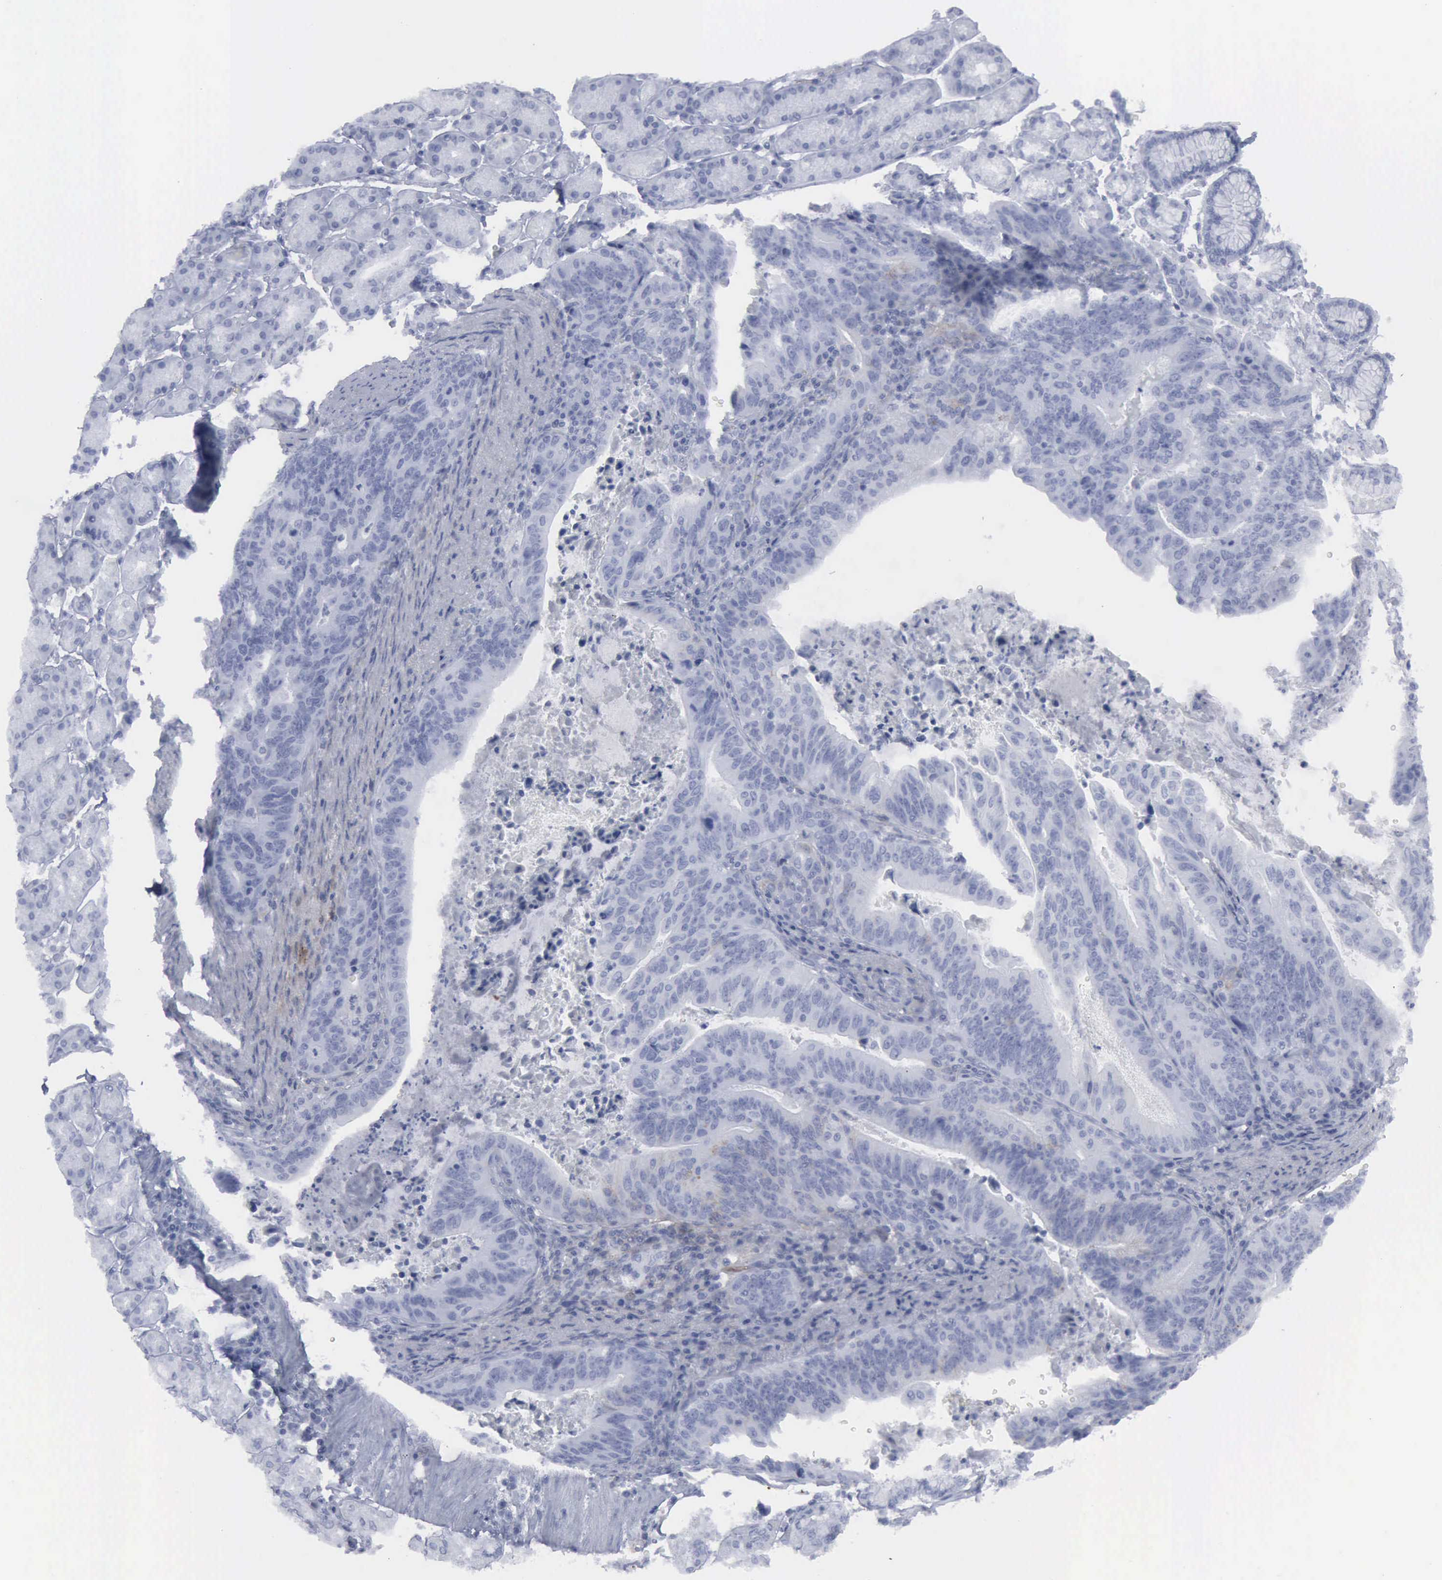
{"staining": {"intensity": "negative", "quantity": "none", "location": "none"}, "tissue": "stomach cancer", "cell_type": "Tumor cells", "image_type": "cancer", "snomed": [{"axis": "morphology", "description": "Adenocarcinoma, NOS"}, {"axis": "topography", "description": "Stomach, upper"}], "caption": "A photomicrograph of human stomach adenocarcinoma is negative for staining in tumor cells.", "gene": "VCAM1", "patient": {"sex": "female", "age": 50}}